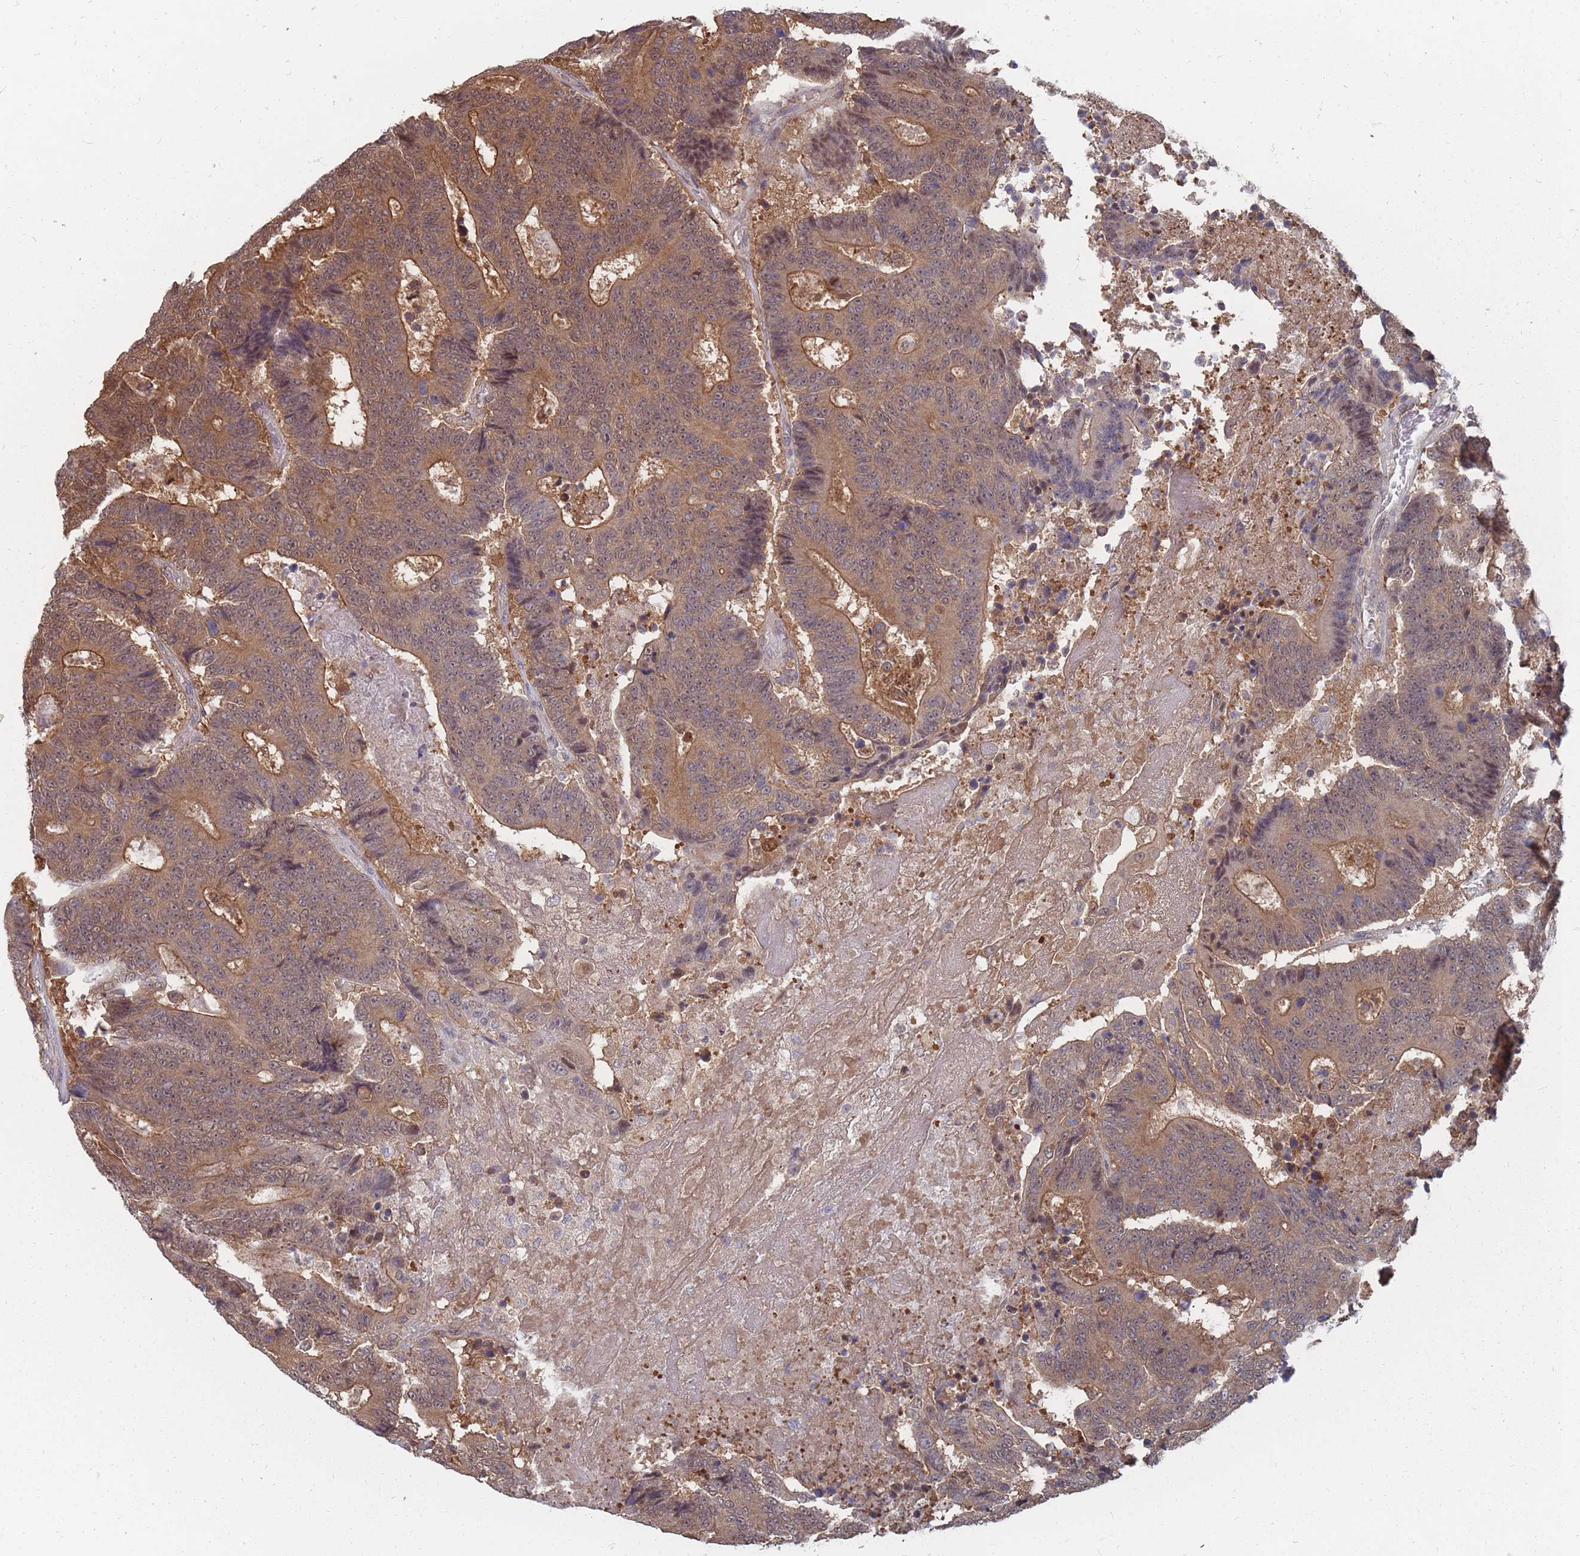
{"staining": {"intensity": "moderate", "quantity": ">75%", "location": "cytoplasmic/membranous,nuclear"}, "tissue": "colorectal cancer", "cell_type": "Tumor cells", "image_type": "cancer", "snomed": [{"axis": "morphology", "description": "Adenocarcinoma, NOS"}, {"axis": "topography", "description": "Colon"}], "caption": "Immunohistochemical staining of colorectal cancer (adenocarcinoma) shows moderate cytoplasmic/membranous and nuclear protein expression in approximately >75% of tumor cells. The staining is performed using DAB brown chromogen to label protein expression. The nuclei are counter-stained blue using hematoxylin.", "gene": "NKD1", "patient": {"sex": "male", "age": 83}}